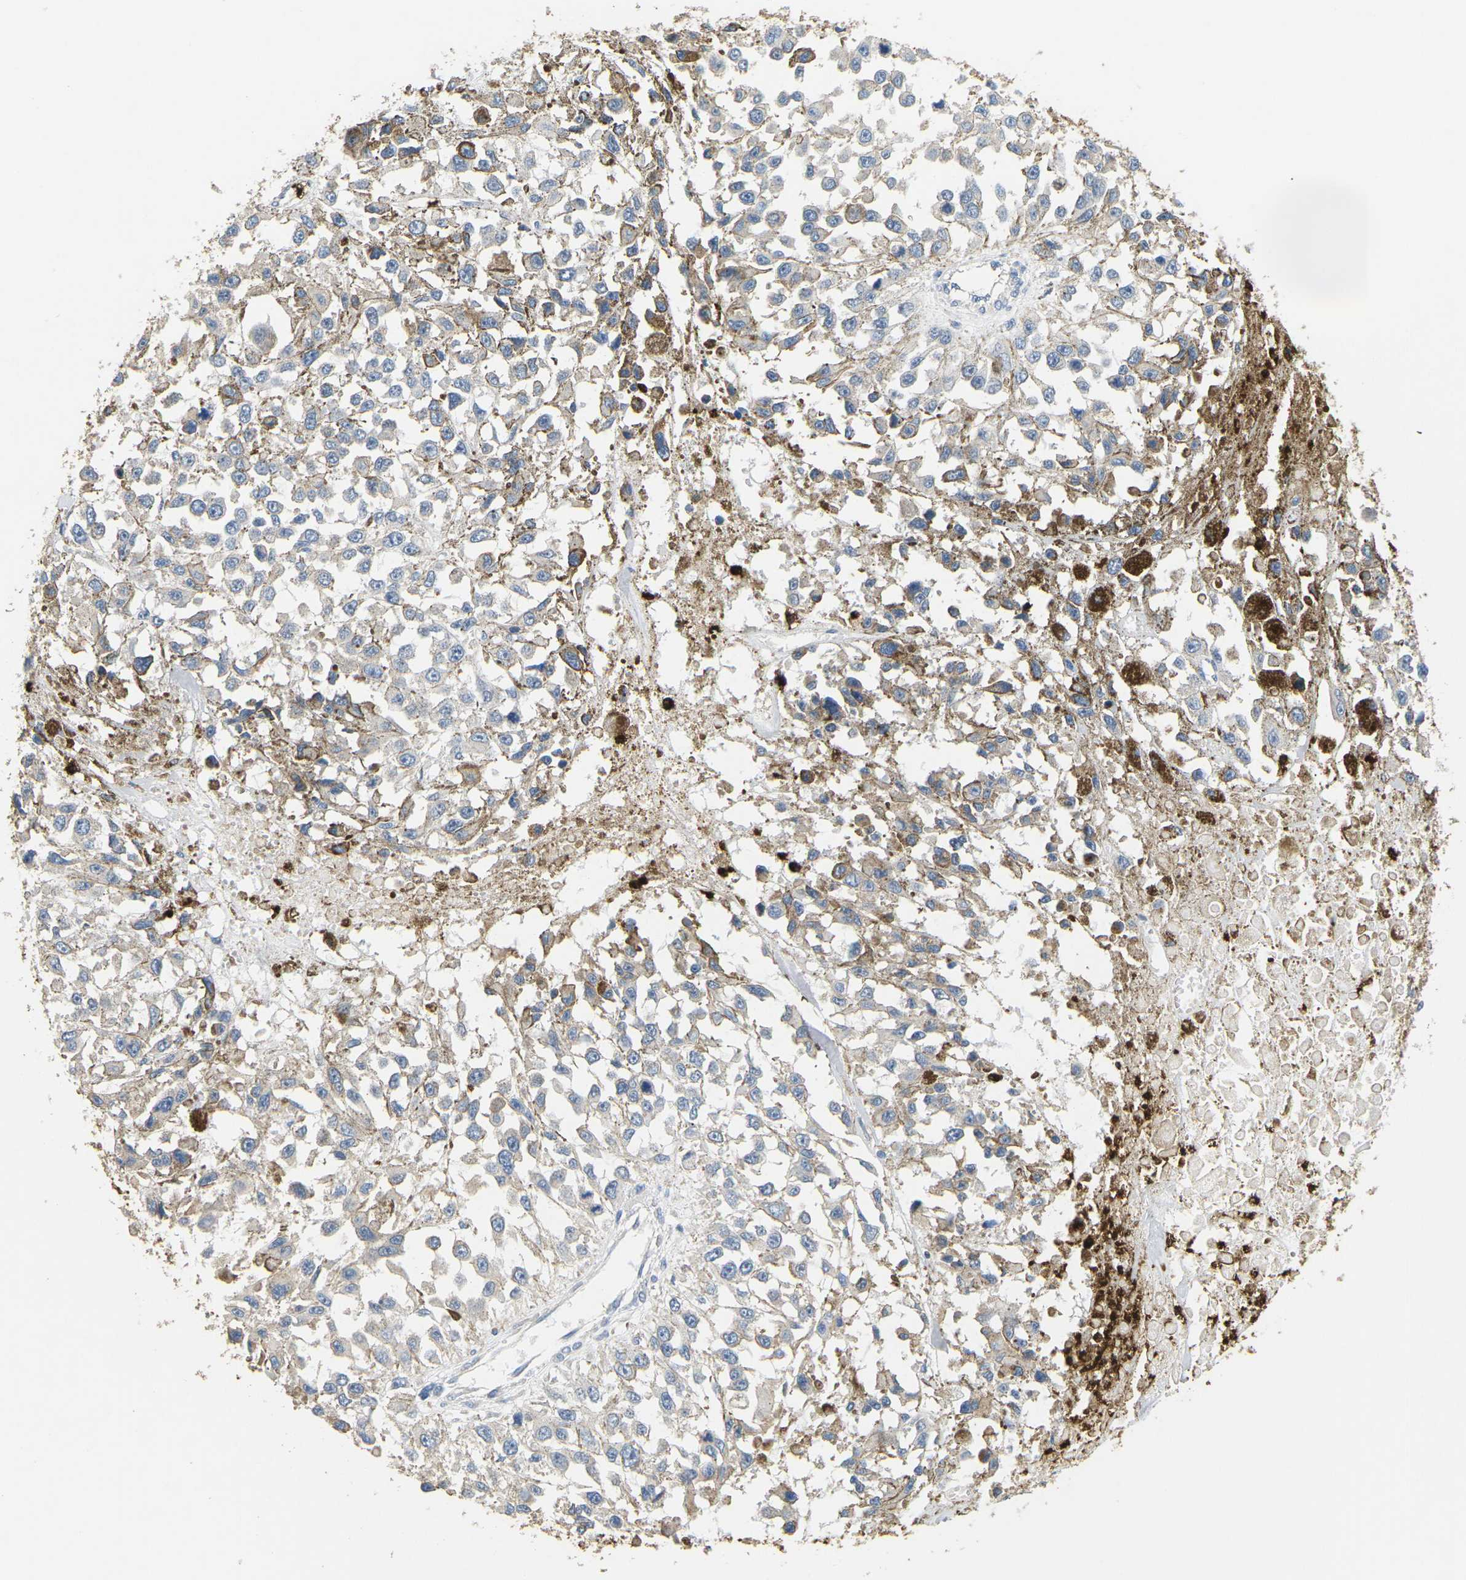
{"staining": {"intensity": "negative", "quantity": "none", "location": "none"}, "tissue": "melanoma", "cell_type": "Tumor cells", "image_type": "cancer", "snomed": [{"axis": "morphology", "description": "Malignant melanoma, Metastatic site"}, {"axis": "topography", "description": "Lymph node"}], "caption": "This histopathology image is of melanoma stained with immunohistochemistry to label a protein in brown with the nuclei are counter-stained blue. There is no expression in tumor cells.", "gene": "ADM", "patient": {"sex": "male", "age": 59}}